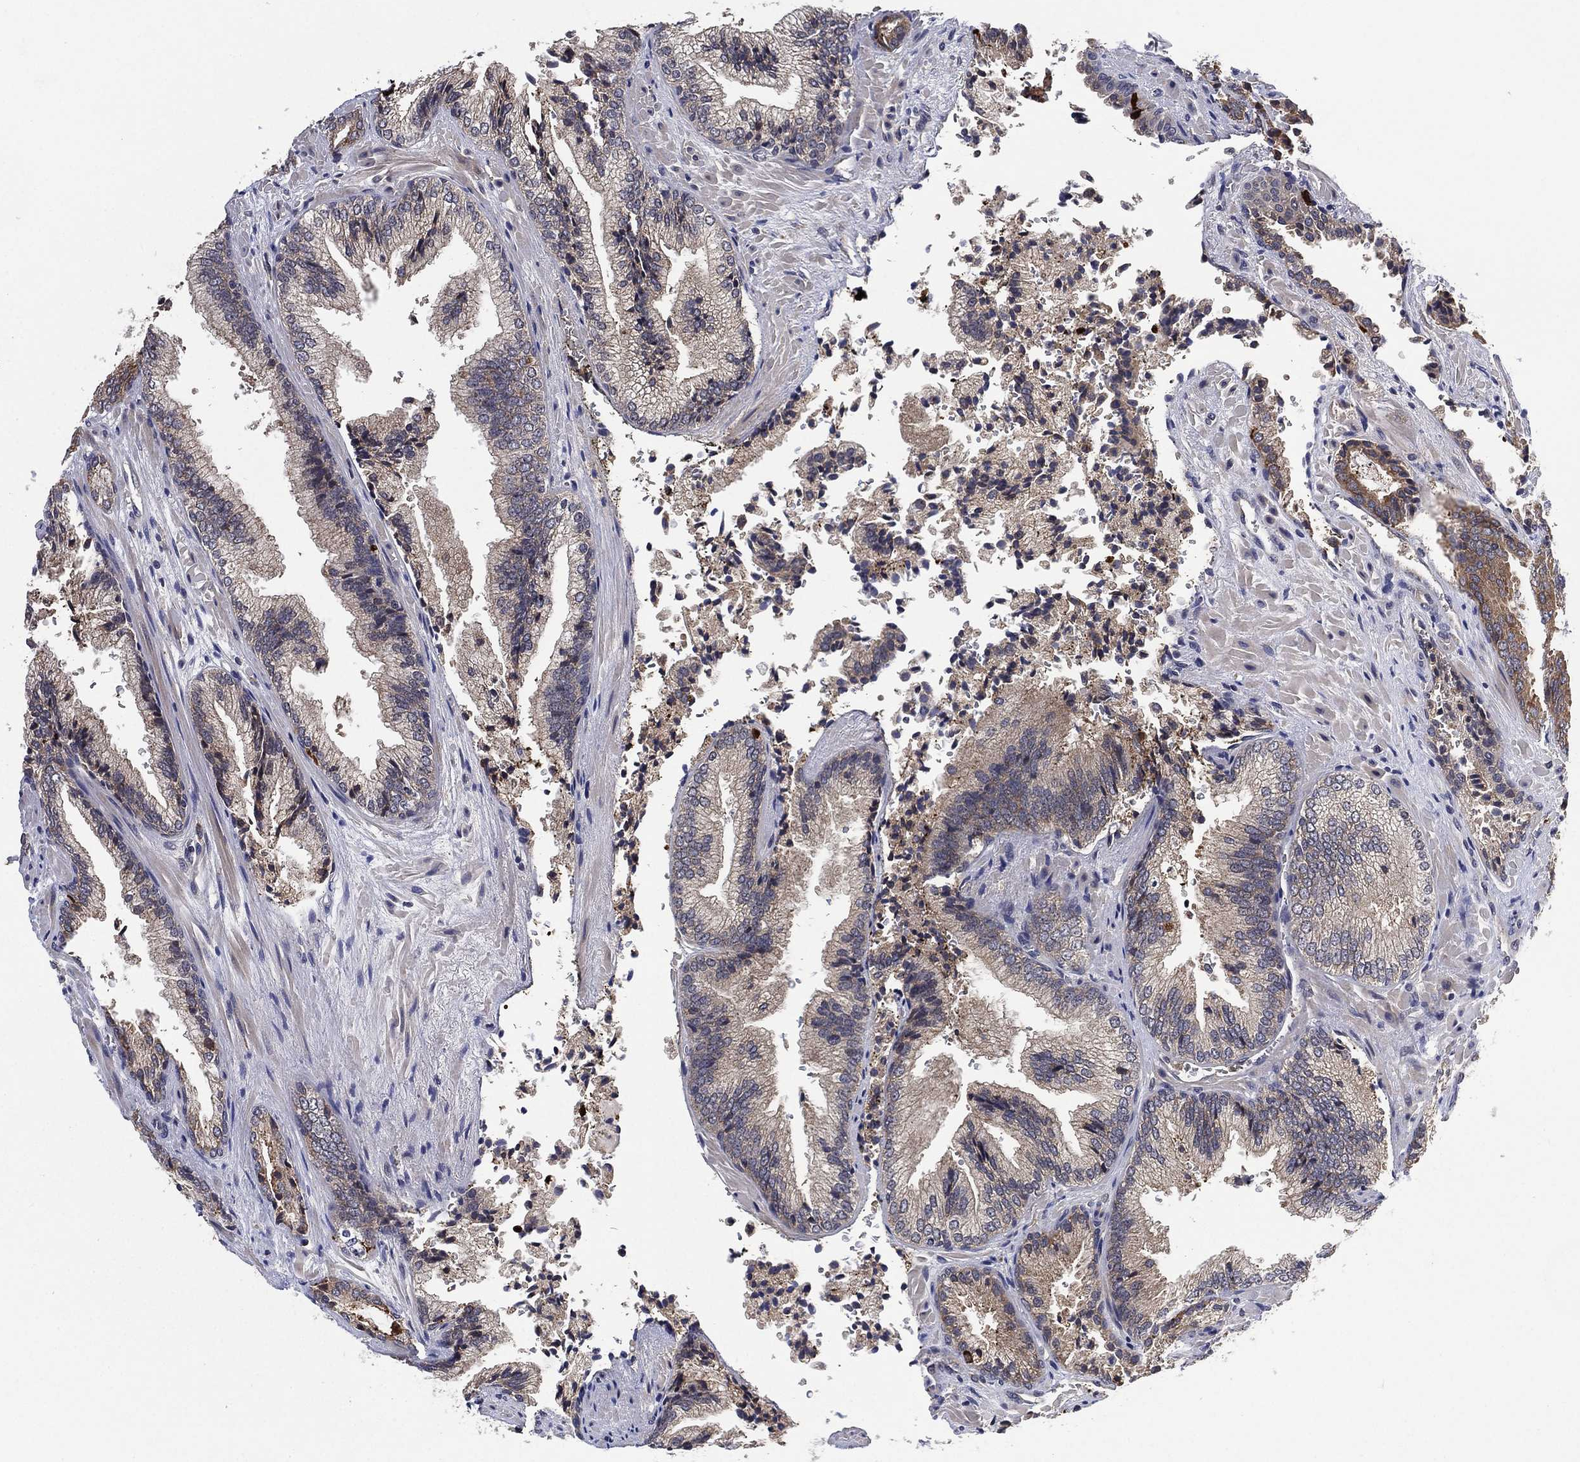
{"staining": {"intensity": "weak", "quantity": "<25%", "location": "cytoplasmic/membranous"}, "tissue": "prostate cancer", "cell_type": "Tumor cells", "image_type": "cancer", "snomed": [{"axis": "morphology", "description": "Adenocarcinoma, Low grade"}, {"axis": "topography", "description": "Prostate"}], "caption": "Protein analysis of low-grade adenocarcinoma (prostate) reveals no significant positivity in tumor cells.", "gene": "SELENOO", "patient": {"sex": "male", "age": 68}}